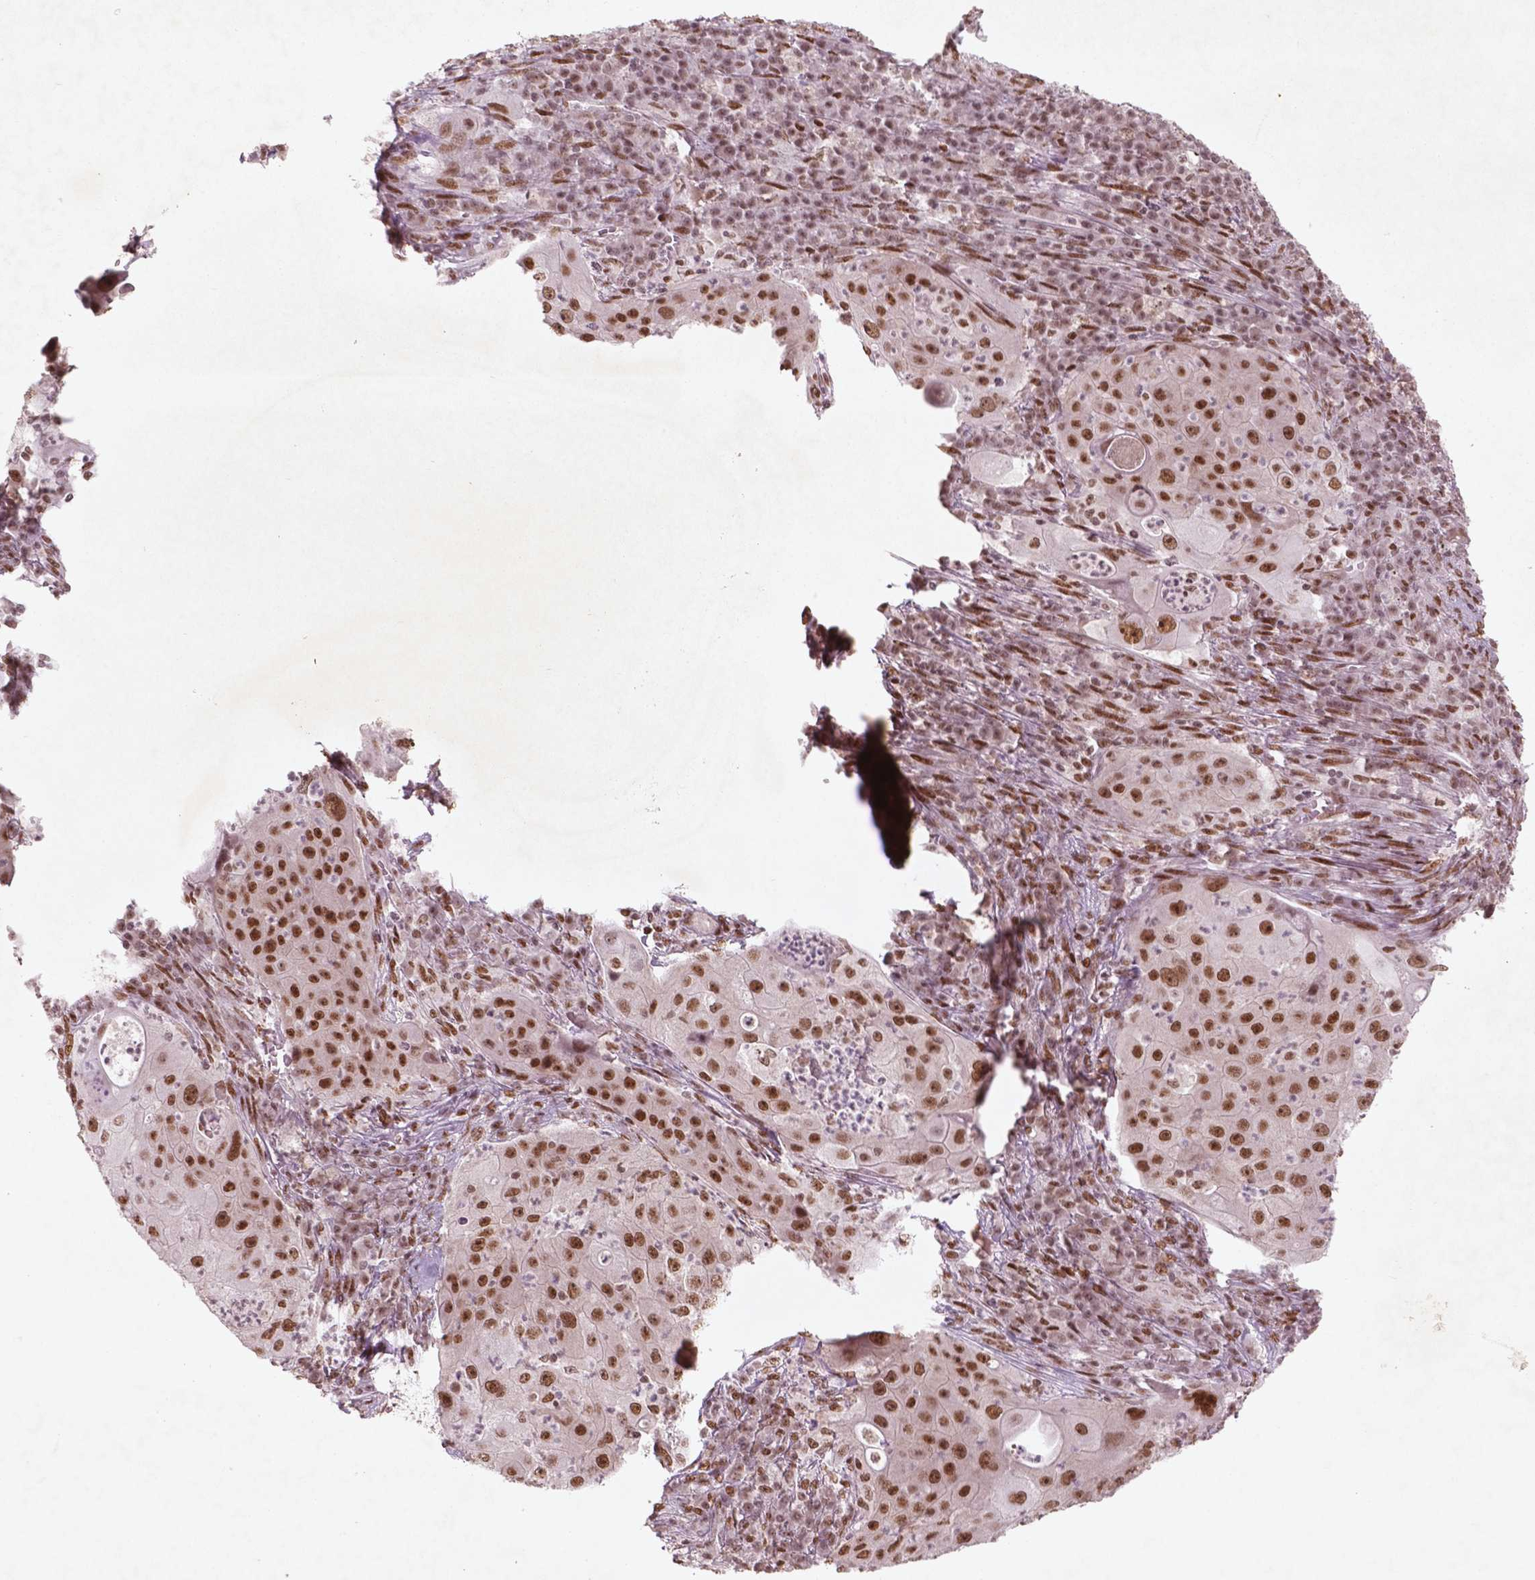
{"staining": {"intensity": "moderate", "quantity": ">75%", "location": "nuclear"}, "tissue": "lung cancer", "cell_type": "Tumor cells", "image_type": "cancer", "snomed": [{"axis": "morphology", "description": "Squamous cell carcinoma, NOS"}, {"axis": "topography", "description": "Lung"}], "caption": "IHC staining of lung squamous cell carcinoma, which shows medium levels of moderate nuclear staining in about >75% of tumor cells indicating moderate nuclear protein staining. The staining was performed using DAB (brown) for protein detection and nuclei were counterstained in hematoxylin (blue).", "gene": "HMG20B", "patient": {"sex": "female", "age": 59}}